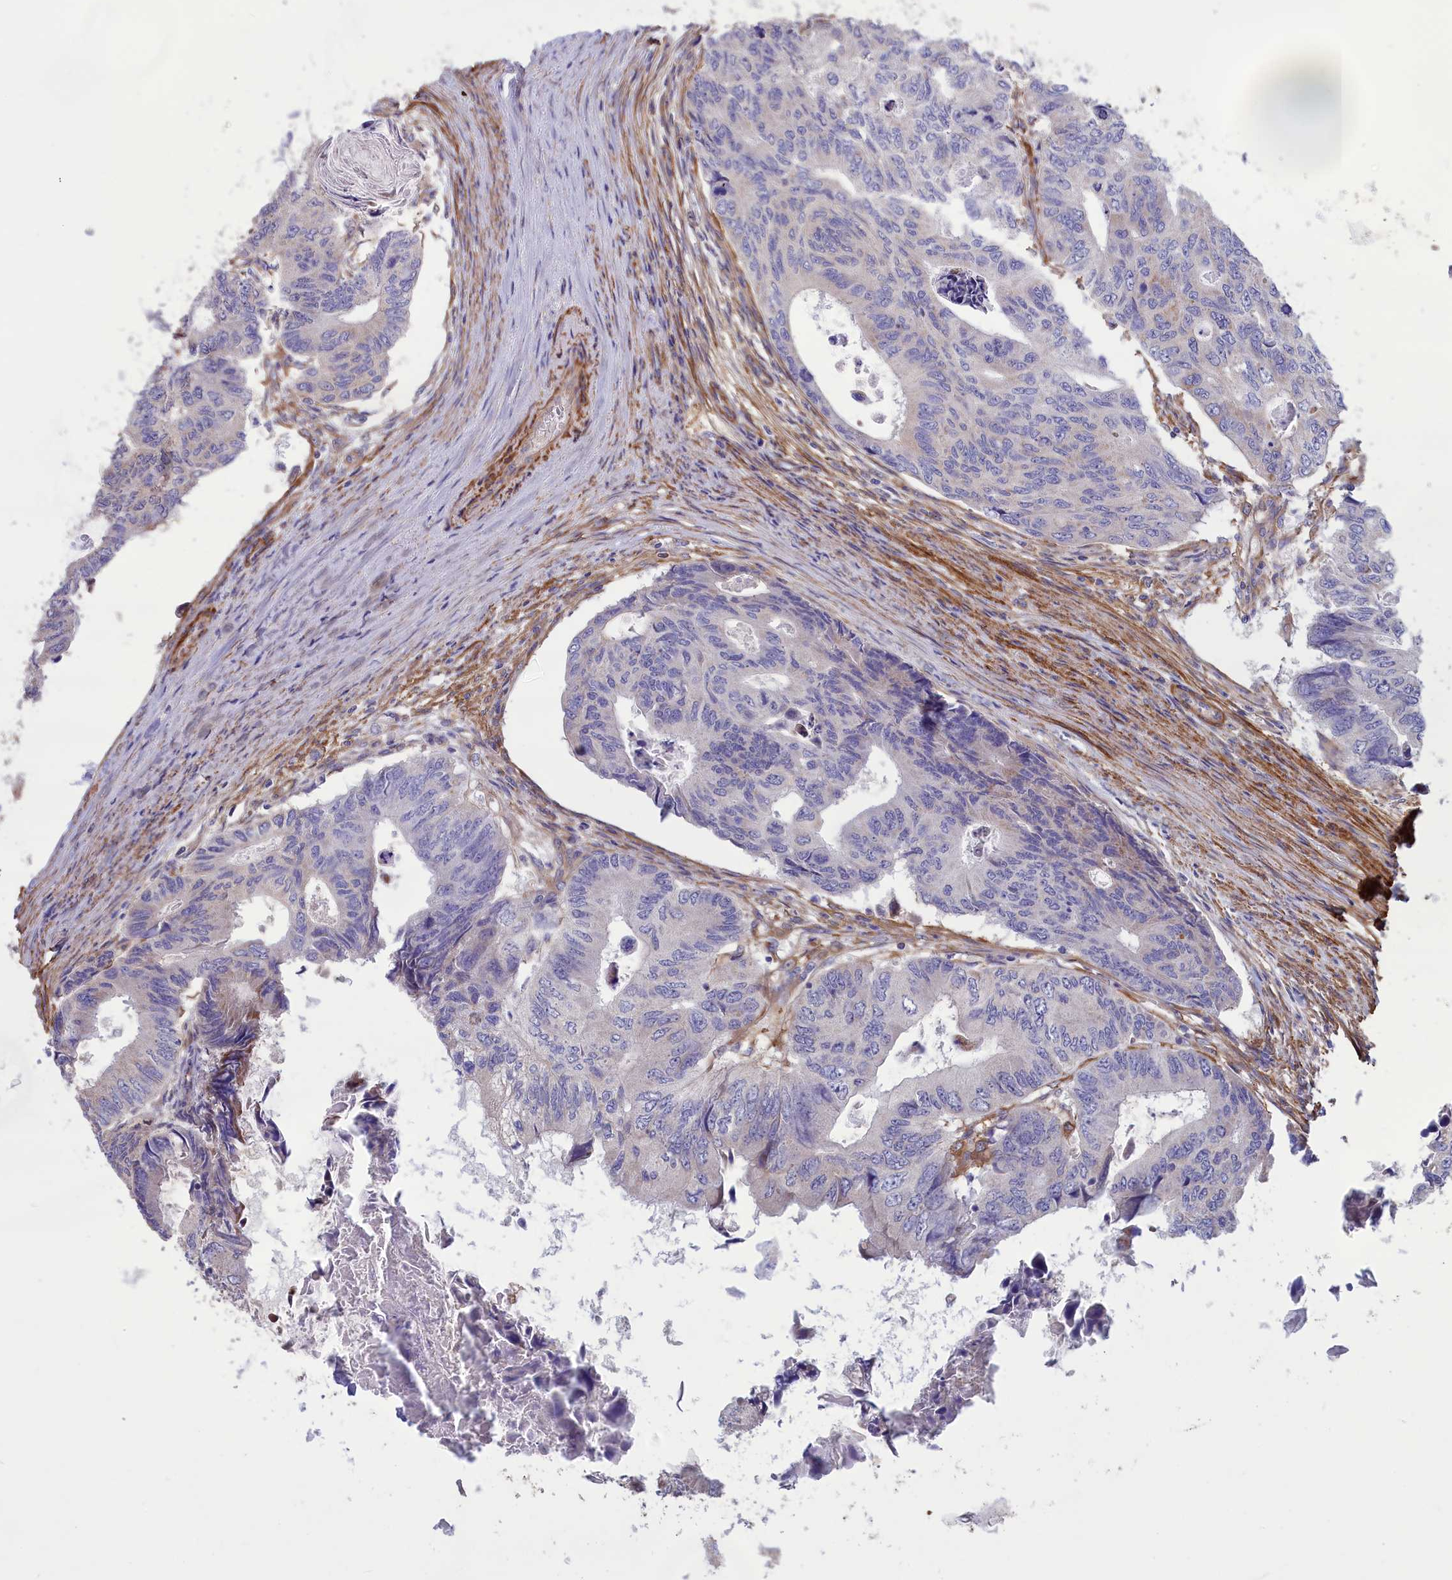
{"staining": {"intensity": "negative", "quantity": "none", "location": "none"}, "tissue": "colorectal cancer", "cell_type": "Tumor cells", "image_type": "cancer", "snomed": [{"axis": "morphology", "description": "Adenocarcinoma, NOS"}, {"axis": "topography", "description": "Colon"}], "caption": "Immunohistochemistry histopathology image of neoplastic tissue: adenocarcinoma (colorectal) stained with DAB displays no significant protein expression in tumor cells. The staining was performed using DAB (3,3'-diaminobenzidine) to visualize the protein expression in brown, while the nuclei were stained in blue with hematoxylin (Magnification: 20x).", "gene": "AMDHD2", "patient": {"sex": "male", "age": 85}}